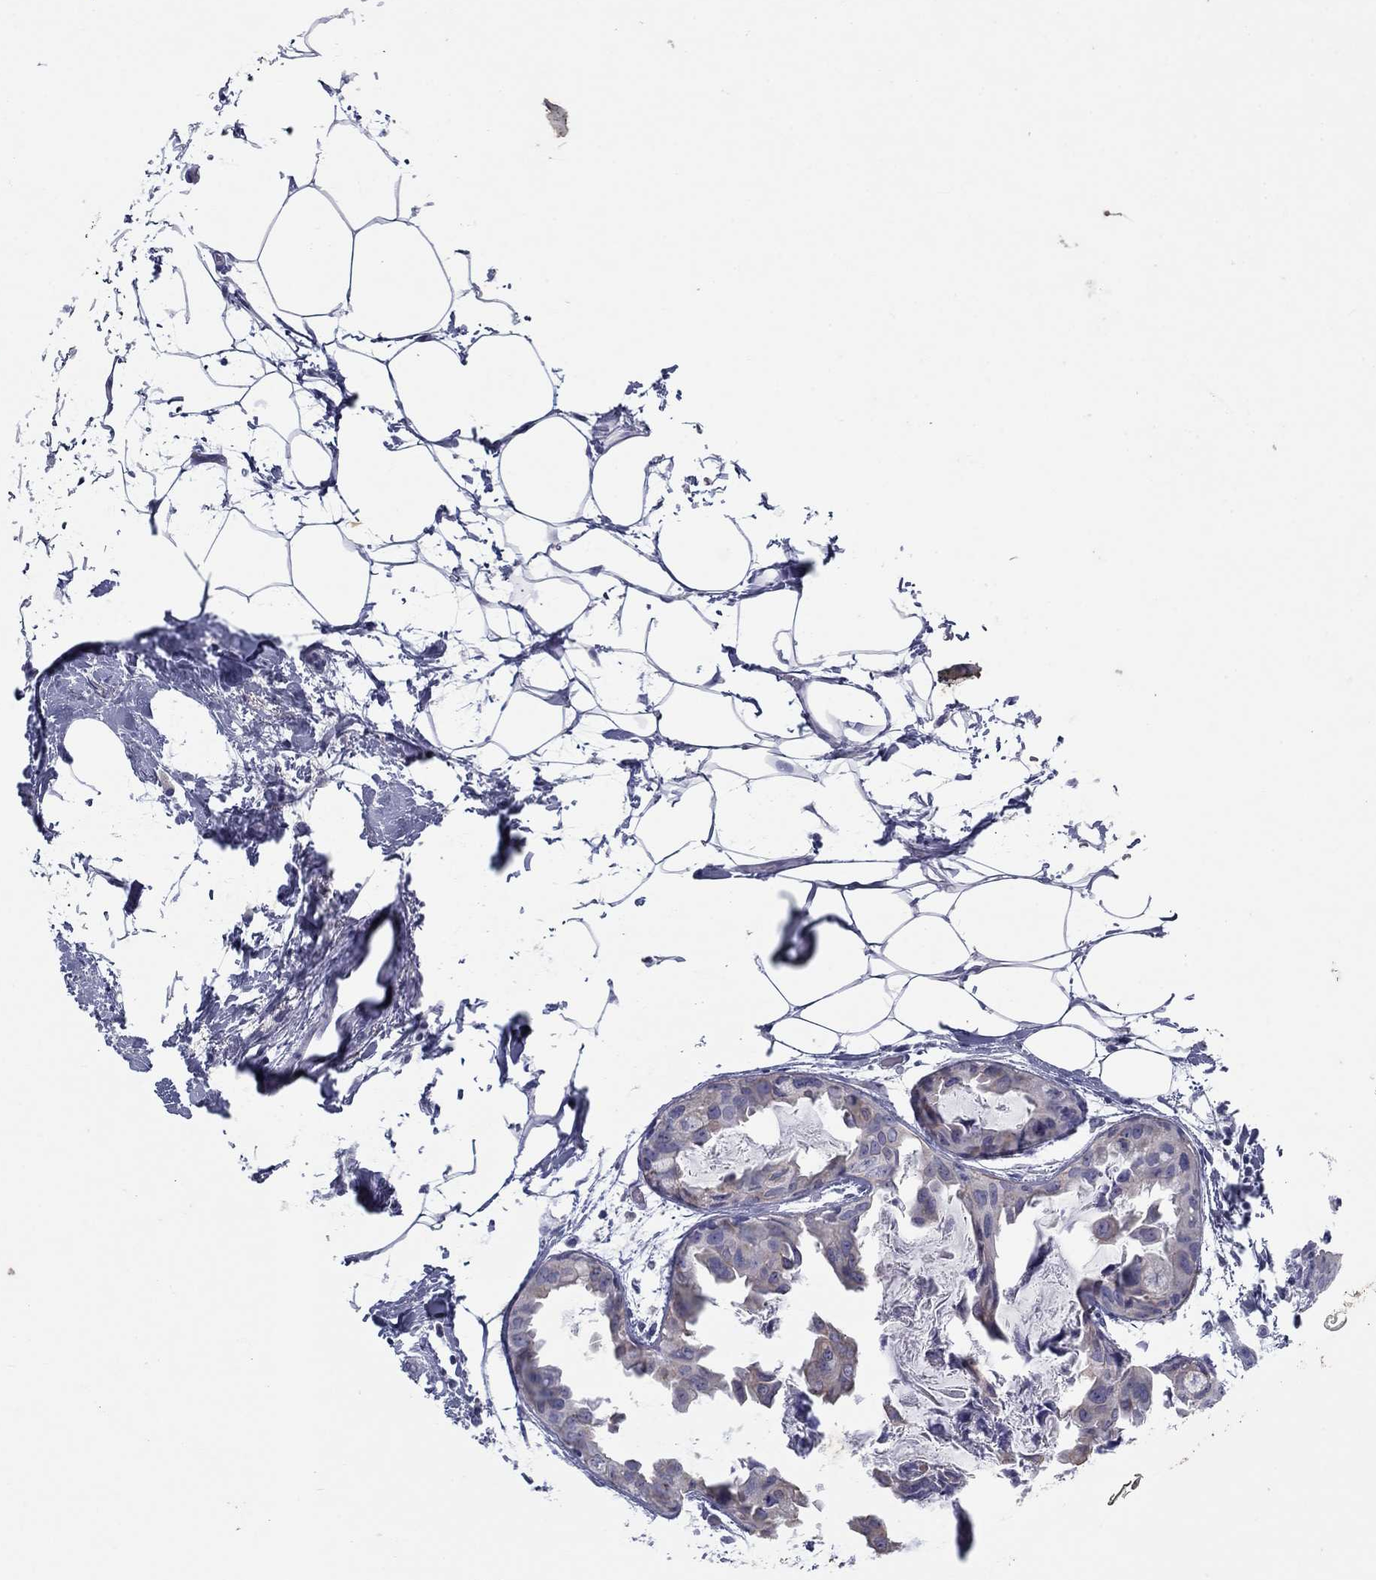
{"staining": {"intensity": "negative", "quantity": "none", "location": "none"}, "tissue": "breast cancer", "cell_type": "Tumor cells", "image_type": "cancer", "snomed": [{"axis": "morphology", "description": "Normal tissue, NOS"}, {"axis": "morphology", "description": "Duct carcinoma"}, {"axis": "topography", "description": "Breast"}], "caption": "Image shows no protein expression in tumor cells of breast invasive ductal carcinoma tissue.", "gene": "KRT75", "patient": {"sex": "female", "age": 40}}